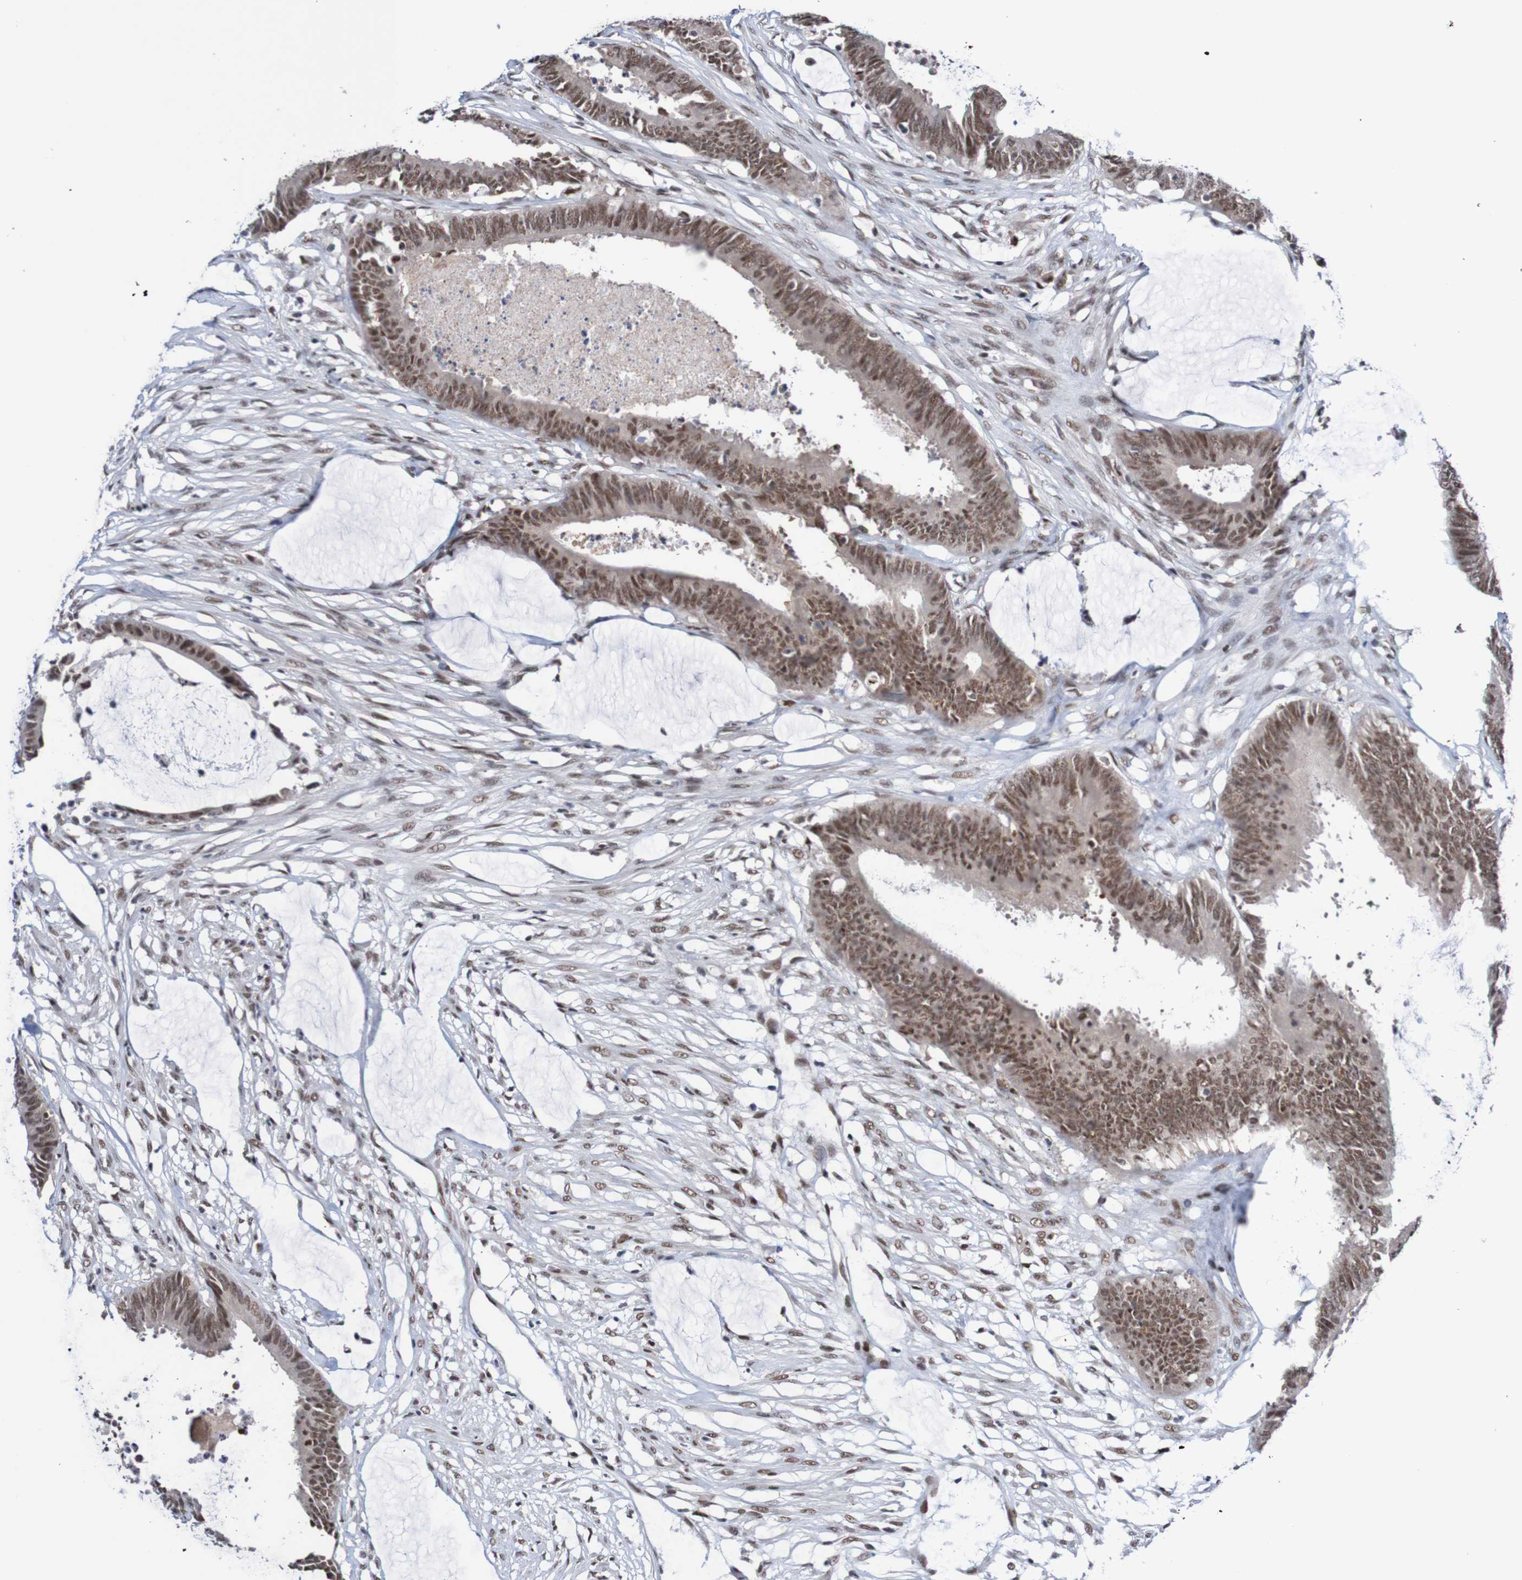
{"staining": {"intensity": "moderate", "quantity": ">75%", "location": "cytoplasmic/membranous,nuclear"}, "tissue": "colorectal cancer", "cell_type": "Tumor cells", "image_type": "cancer", "snomed": [{"axis": "morphology", "description": "Adenocarcinoma, NOS"}, {"axis": "topography", "description": "Rectum"}], "caption": "Immunohistochemistry of human colorectal cancer (adenocarcinoma) demonstrates medium levels of moderate cytoplasmic/membranous and nuclear expression in approximately >75% of tumor cells.", "gene": "CDC5L", "patient": {"sex": "female", "age": 66}}